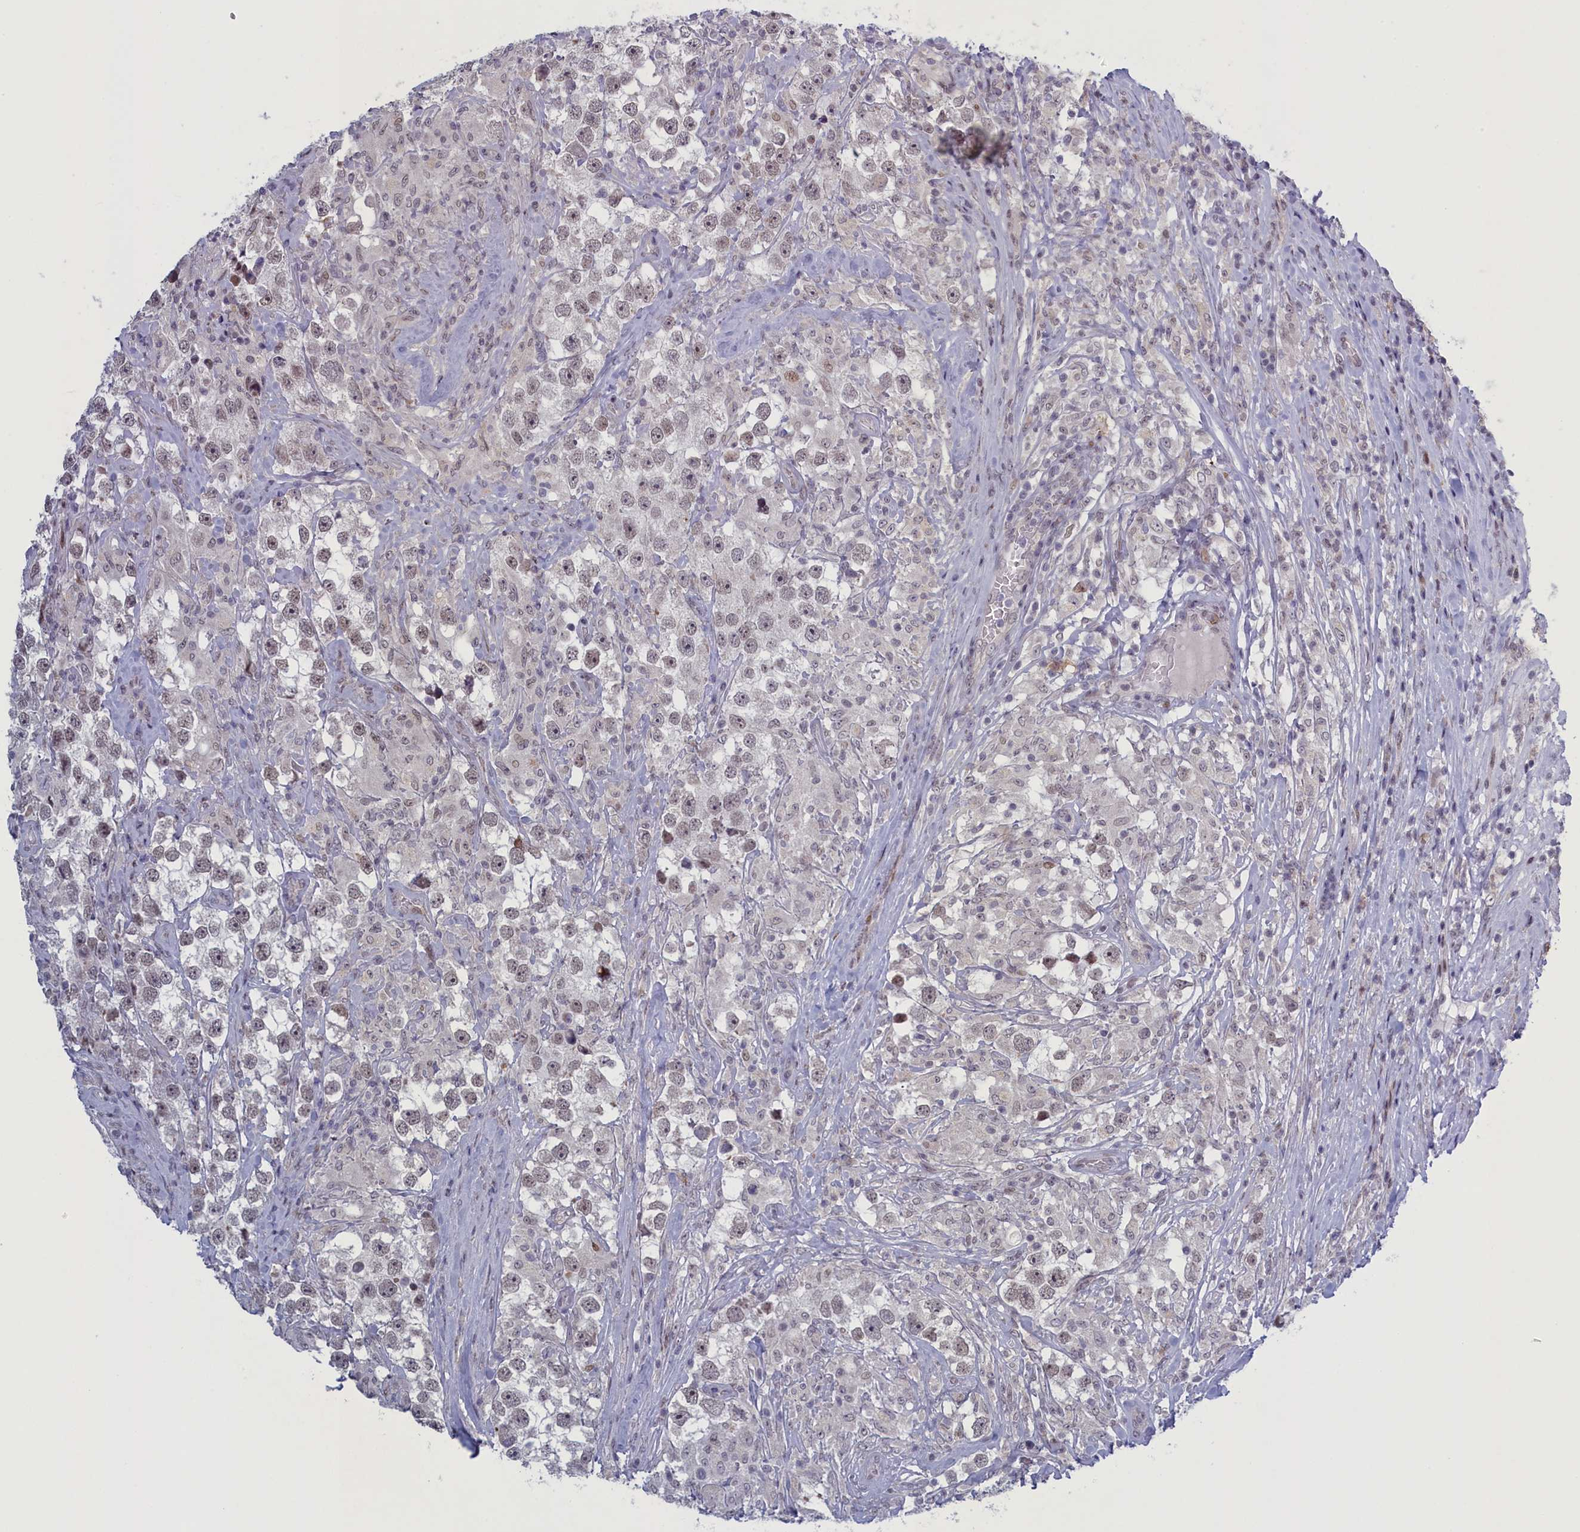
{"staining": {"intensity": "weak", "quantity": "<25%", "location": "nuclear"}, "tissue": "testis cancer", "cell_type": "Tumor cells", "image_type": "cancer", "snomed": [{"axis": "morphology", "description": "Seminoma, NOS"}, {"axis": "topography", "description": "Testis"}], "caption": "Immunohistochemistry of human testis cancer exhibits no positivity in tumor cells.", "gene": "ATF7IP2", "patient": {"sex": "male", "age": 46}}